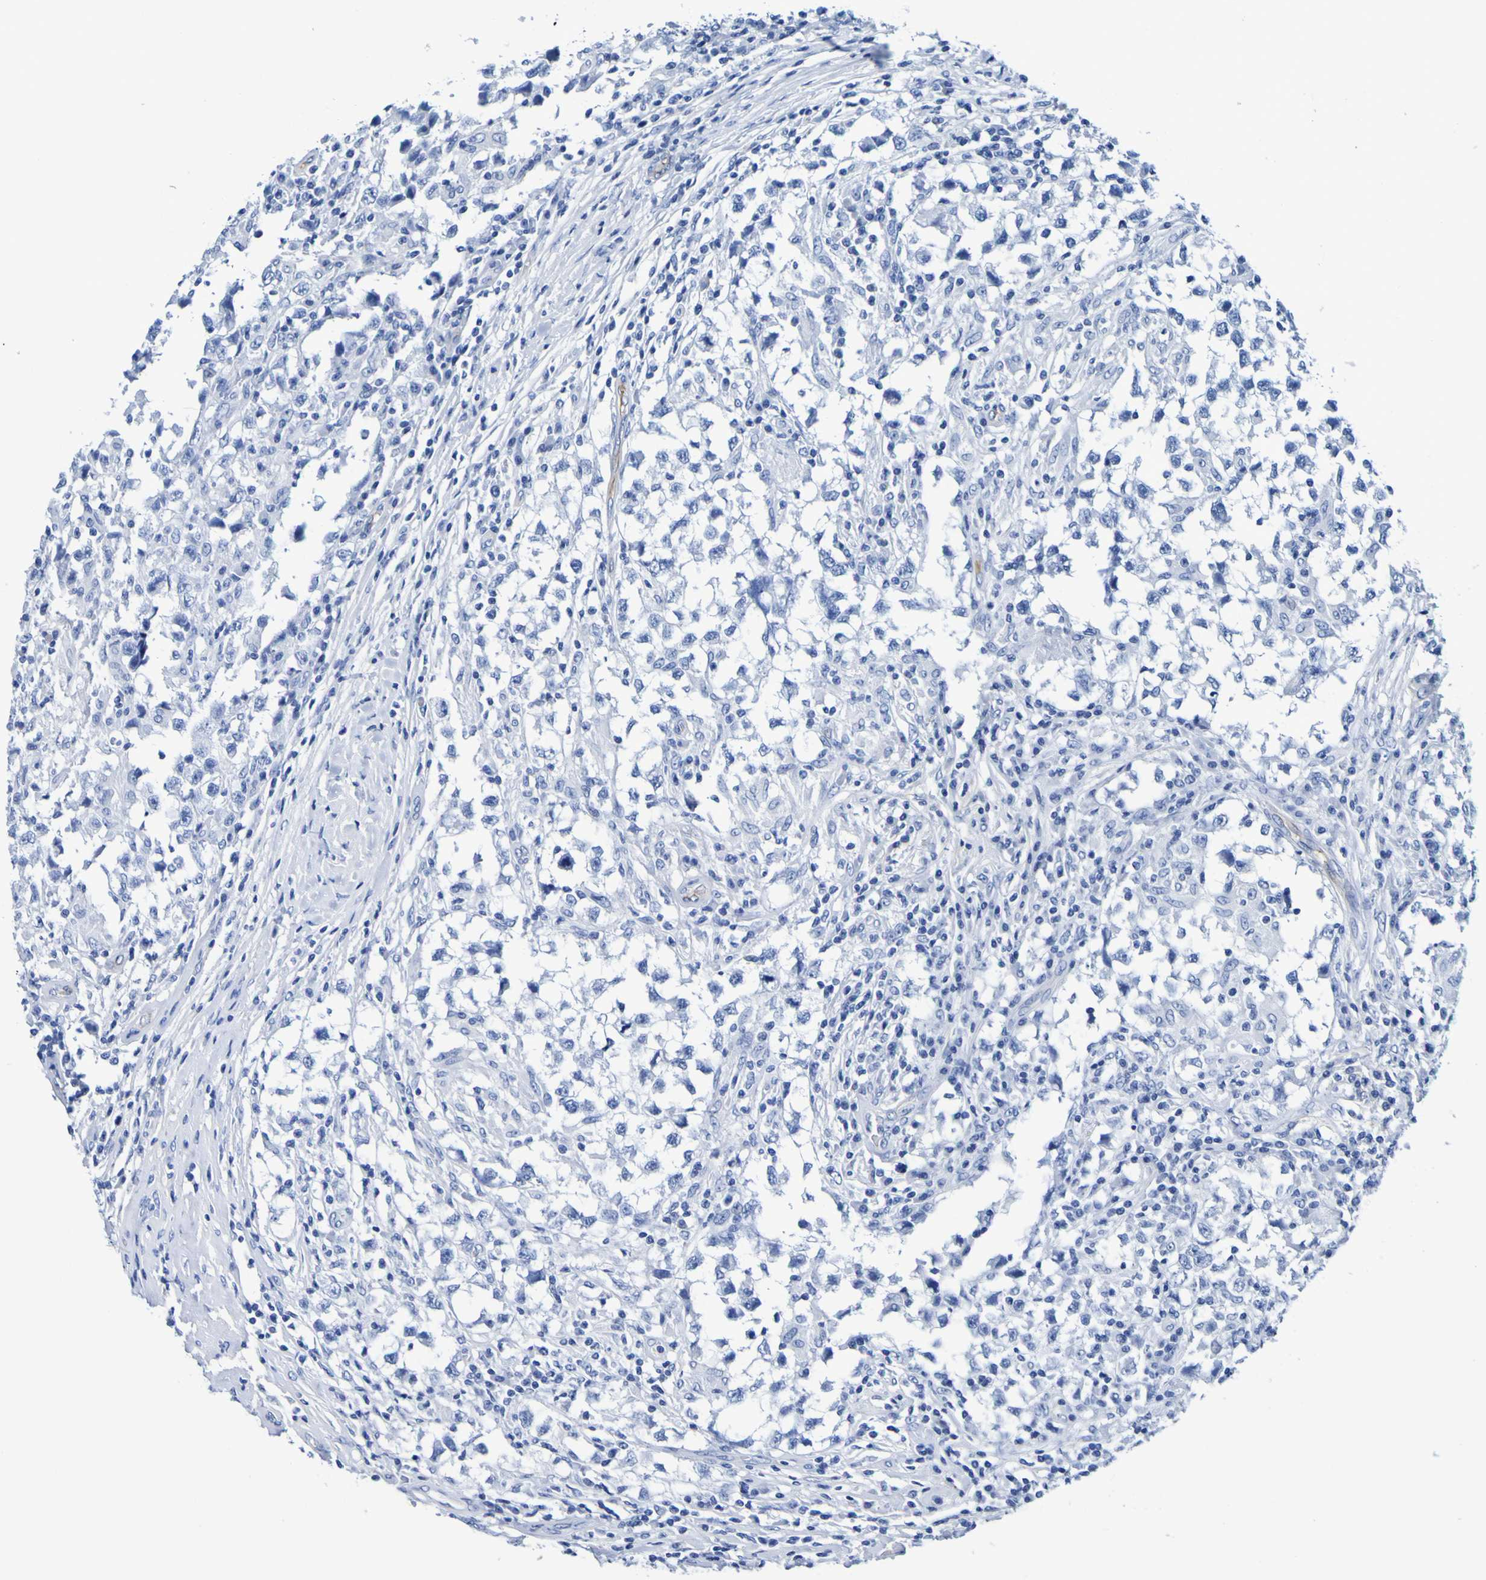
{"staining": {"intensity": "negative", "quantity": "none", "location": "none"}, "tissue": "testis cancer", "cell_type": "Tumor cells", "image_type": "cancer", "snomed": [{"axis": "morphology", "description": "Carcinoma, Embryonal, NOS"}, {"axis": "topography", "description": "Testis"}], "caption": "Testis cancer (embryonal carcinoma) was stained to show a protein in brown. There is no significant staining in tumor cells.", "gene": "DPEP1", "patient": {"sex": "male", "age": 21}}